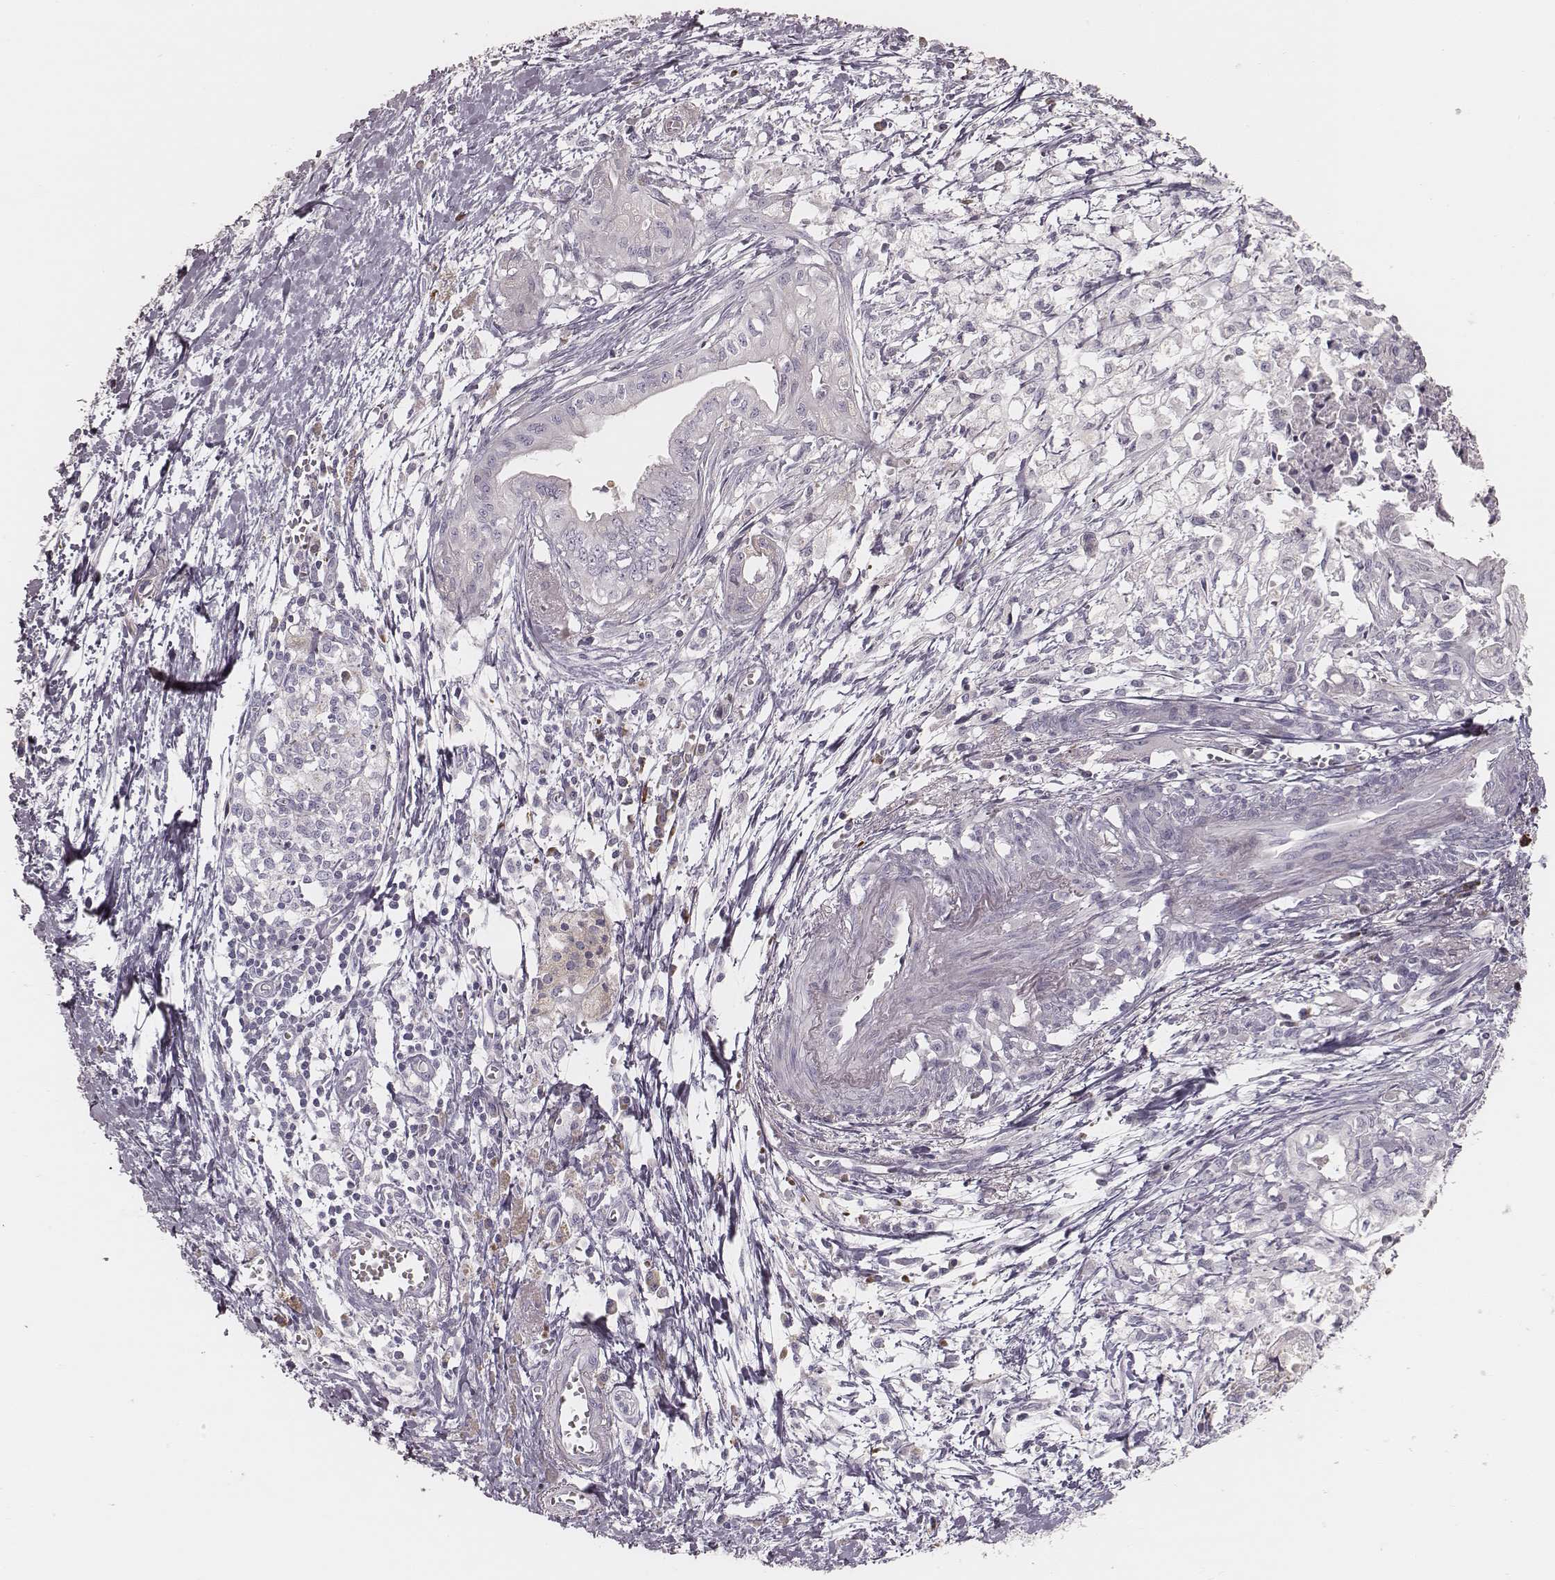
{"staining": {"intensity": "negative", "quantity": "none", "location": "none"}, "tissue": "pancreatic cancer", "cell_type": "Tumor cells", "image_type": "cancer", "snomed": [{"axis": "morphology", "description": "Adenocarcinoma, NOS"}, {"axis": "topography", "description": "Pancreas"}], "caption": "Immunohistochemistry micrograph of neoplastic tissue: human pancreatic adenocarcinoma stained with DAB (3,3'-diaminobenzidine) reveals no significant protein expression in tumor cells.", "gene": "KIF5C", "patient": {"sex": "female", "age": 61}}